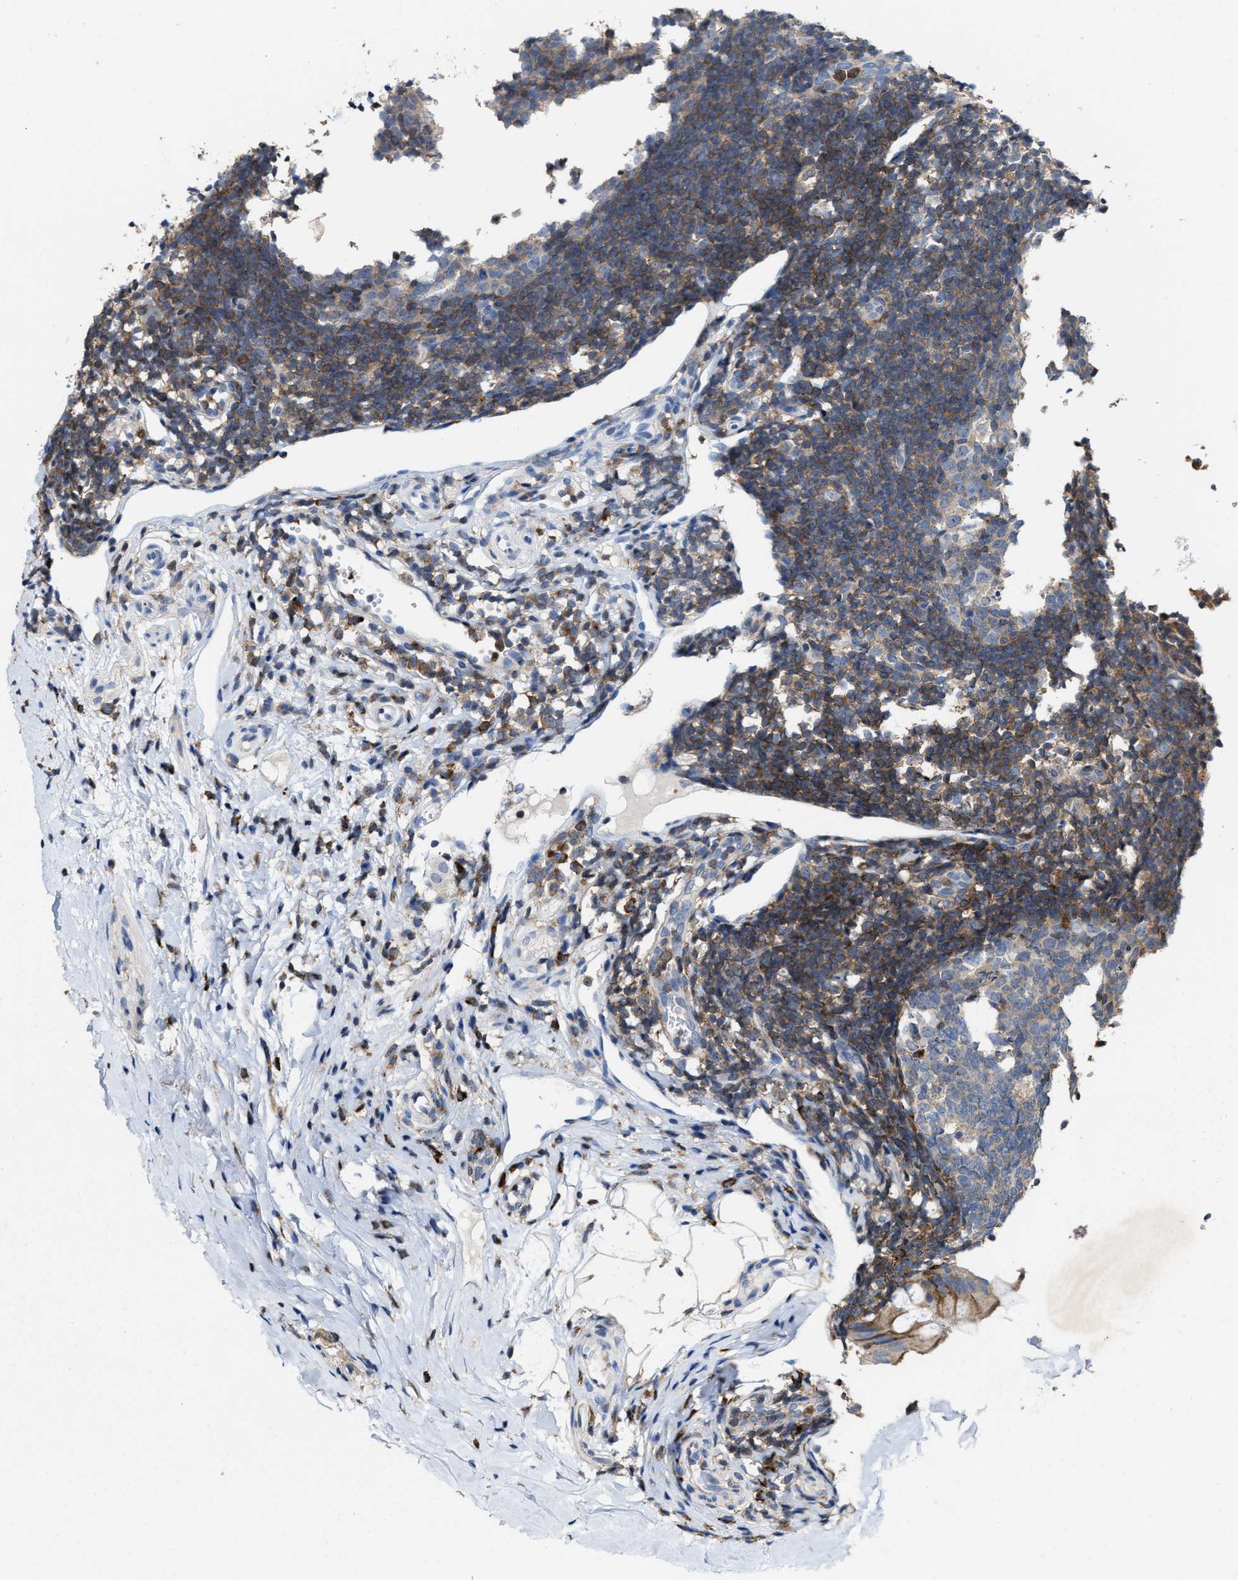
{"staining": {"intensity": "weak", "quantity": "<25%", "location": "cytoplasmic/membranous"}, "tissue": "appendix", "cell_type": "Glandular cells", "image_type": "normal", "snomed": [{"axis": "morphology", "description": "Normal tissue, NOS"}, {"axis": "topography", "description": "Appendix"}], "caption": "High magnification brightfield microscopy of normal appendix stained with DAB (3,3'-diaminobenzidine) (brown) and counterstained with hematoxylin (blue): glandular cells show no significant positivity. The staining was performed using DAB to visualize the protein expression in brown, while the nuclei were stained in blue with hematoxylin (Magnification: 20x).", "gene": "FGD3", "patient": {"sex": "female", "age": 20}}